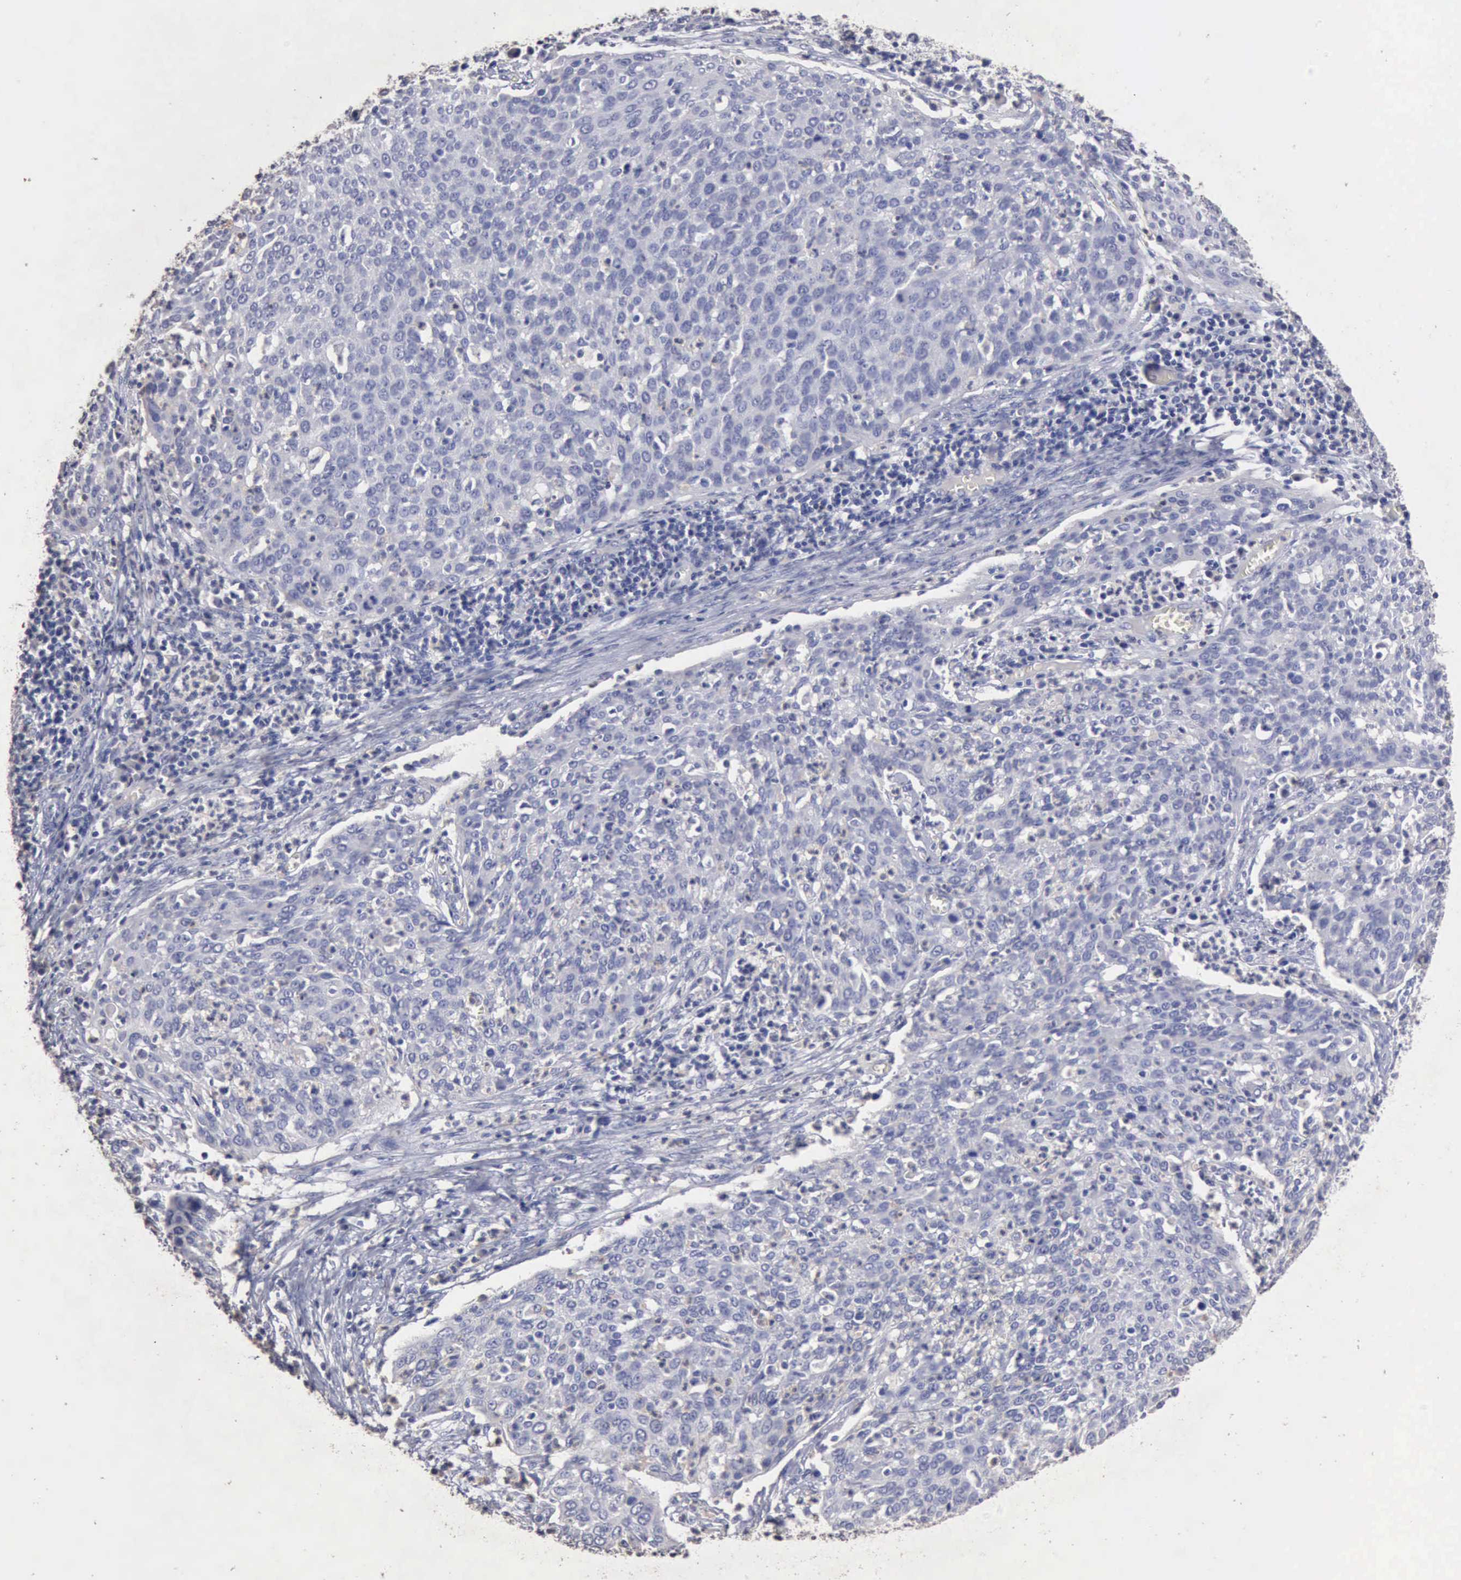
{"staining": {"intensity": "negative", "quantity": "none", "location": "none"}, "tissue": "cervical cancer", "cell_type": "Tumor cells", "image_type": "cancer", "snomed": [{"axis": "morphology", "description": "Squamous cell carcinoma, NOS"}, {"axis": "topography", "description": "Cervix"}], "caption": "This histopathology image is of squamous cell carcinoma (cervical) stained with immunohistochemistry (IHC) to label a protein in brown with the nuclei are counter-stained blue. There is no staining in tumor cells.", "gene": "KRT6B", "patient": {"sex": "female", "age": 38}}